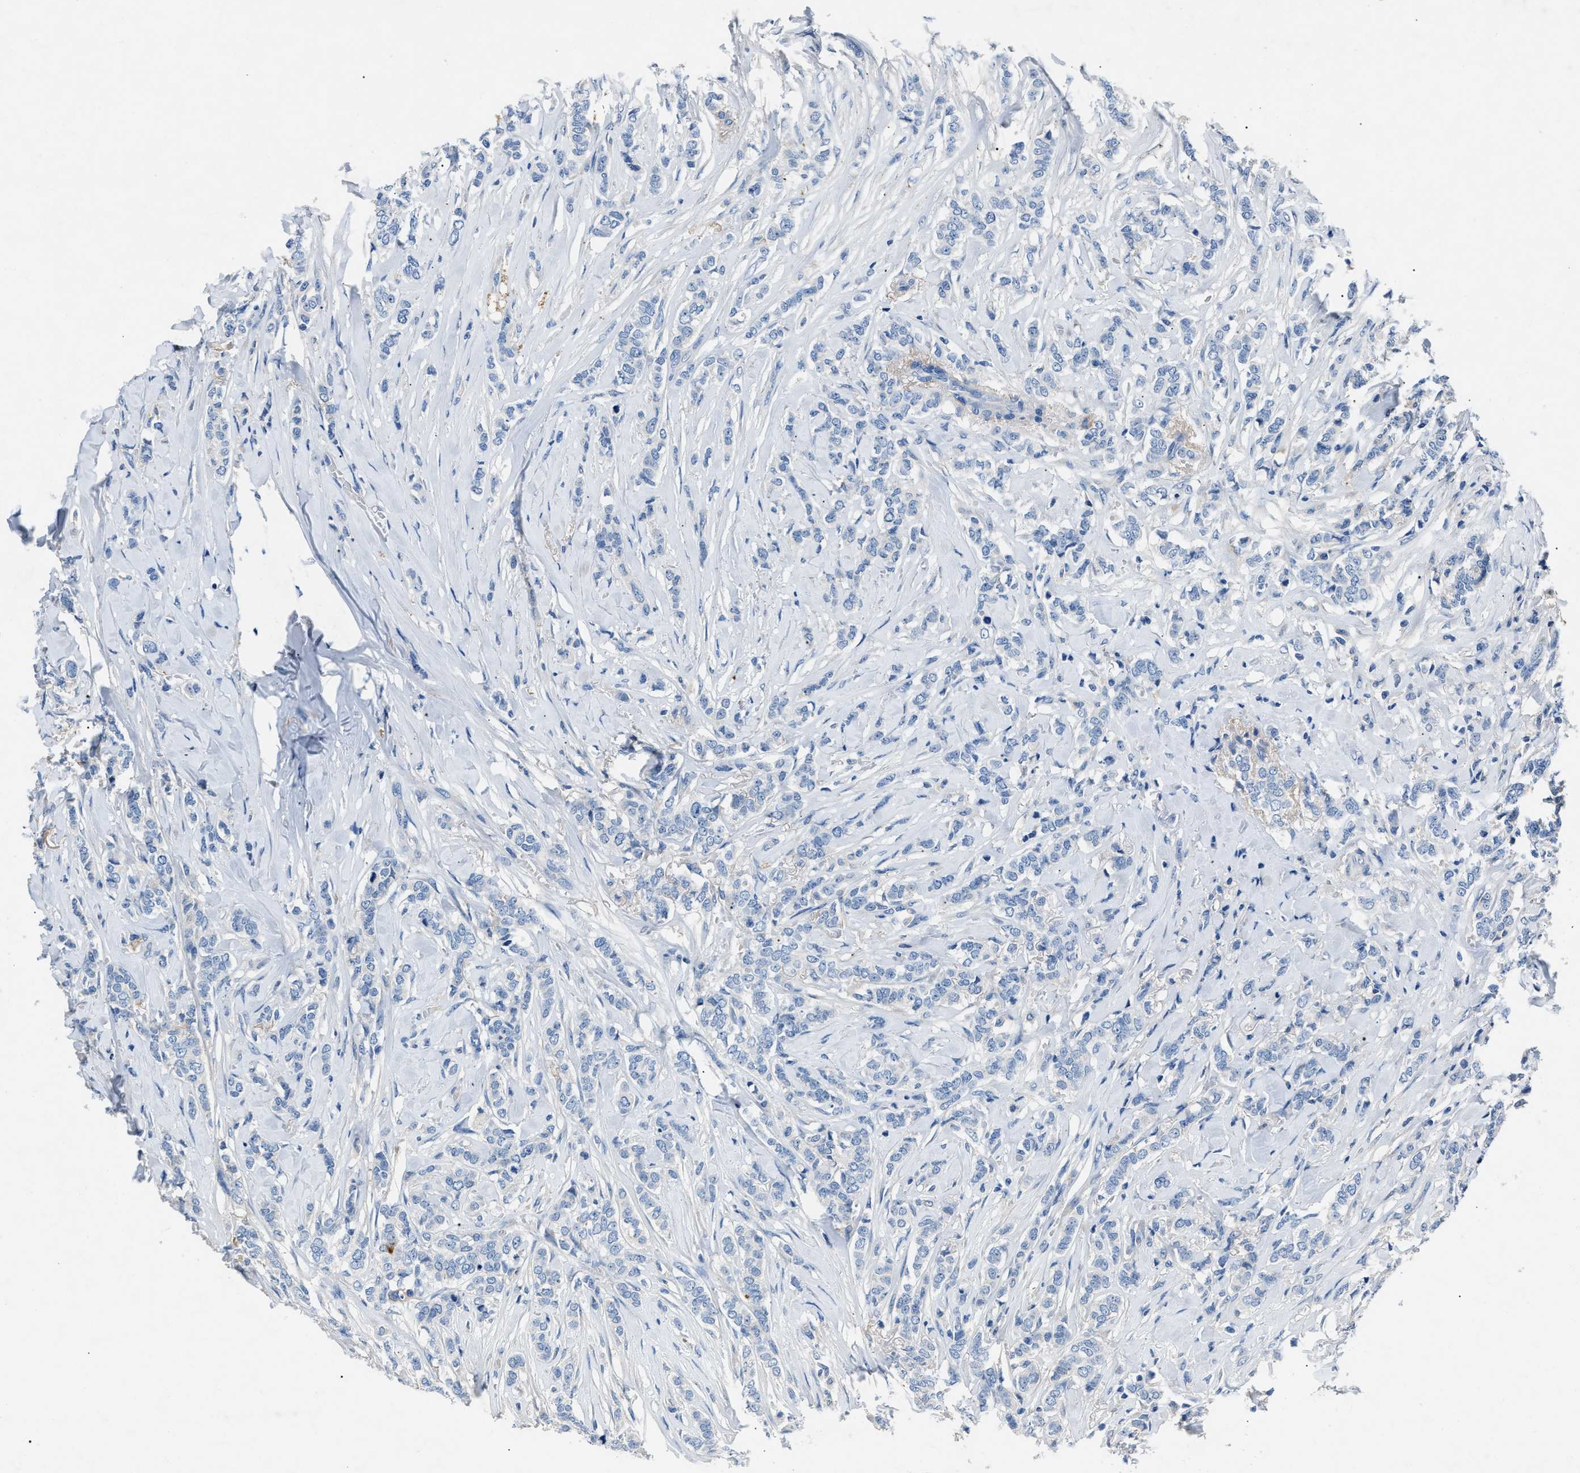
{"staining": {"intensity": "negative", "quantity": "none", "location": "none"}, "tissue": "breast cancer", "cell_type": "Tumor cells", "image_type": "cancer", "snomed": [{"axis": "morphology", "description": "Lobular carcinoma"}, {"axis": "topography", "description": "Skin"}, {"axis": "topography", "description": "Breast"}], "caption": "The photomicrograph demonstrates no significant expression in tumor cells of lobular carcinoma (breast). (Stains: DAB IHC with hematoxylin counter stain, Microscopy: brightfield microscopy at high magnification).", "gene": "DNAAF5", "patient": {"sex": "female", "age": 46}}